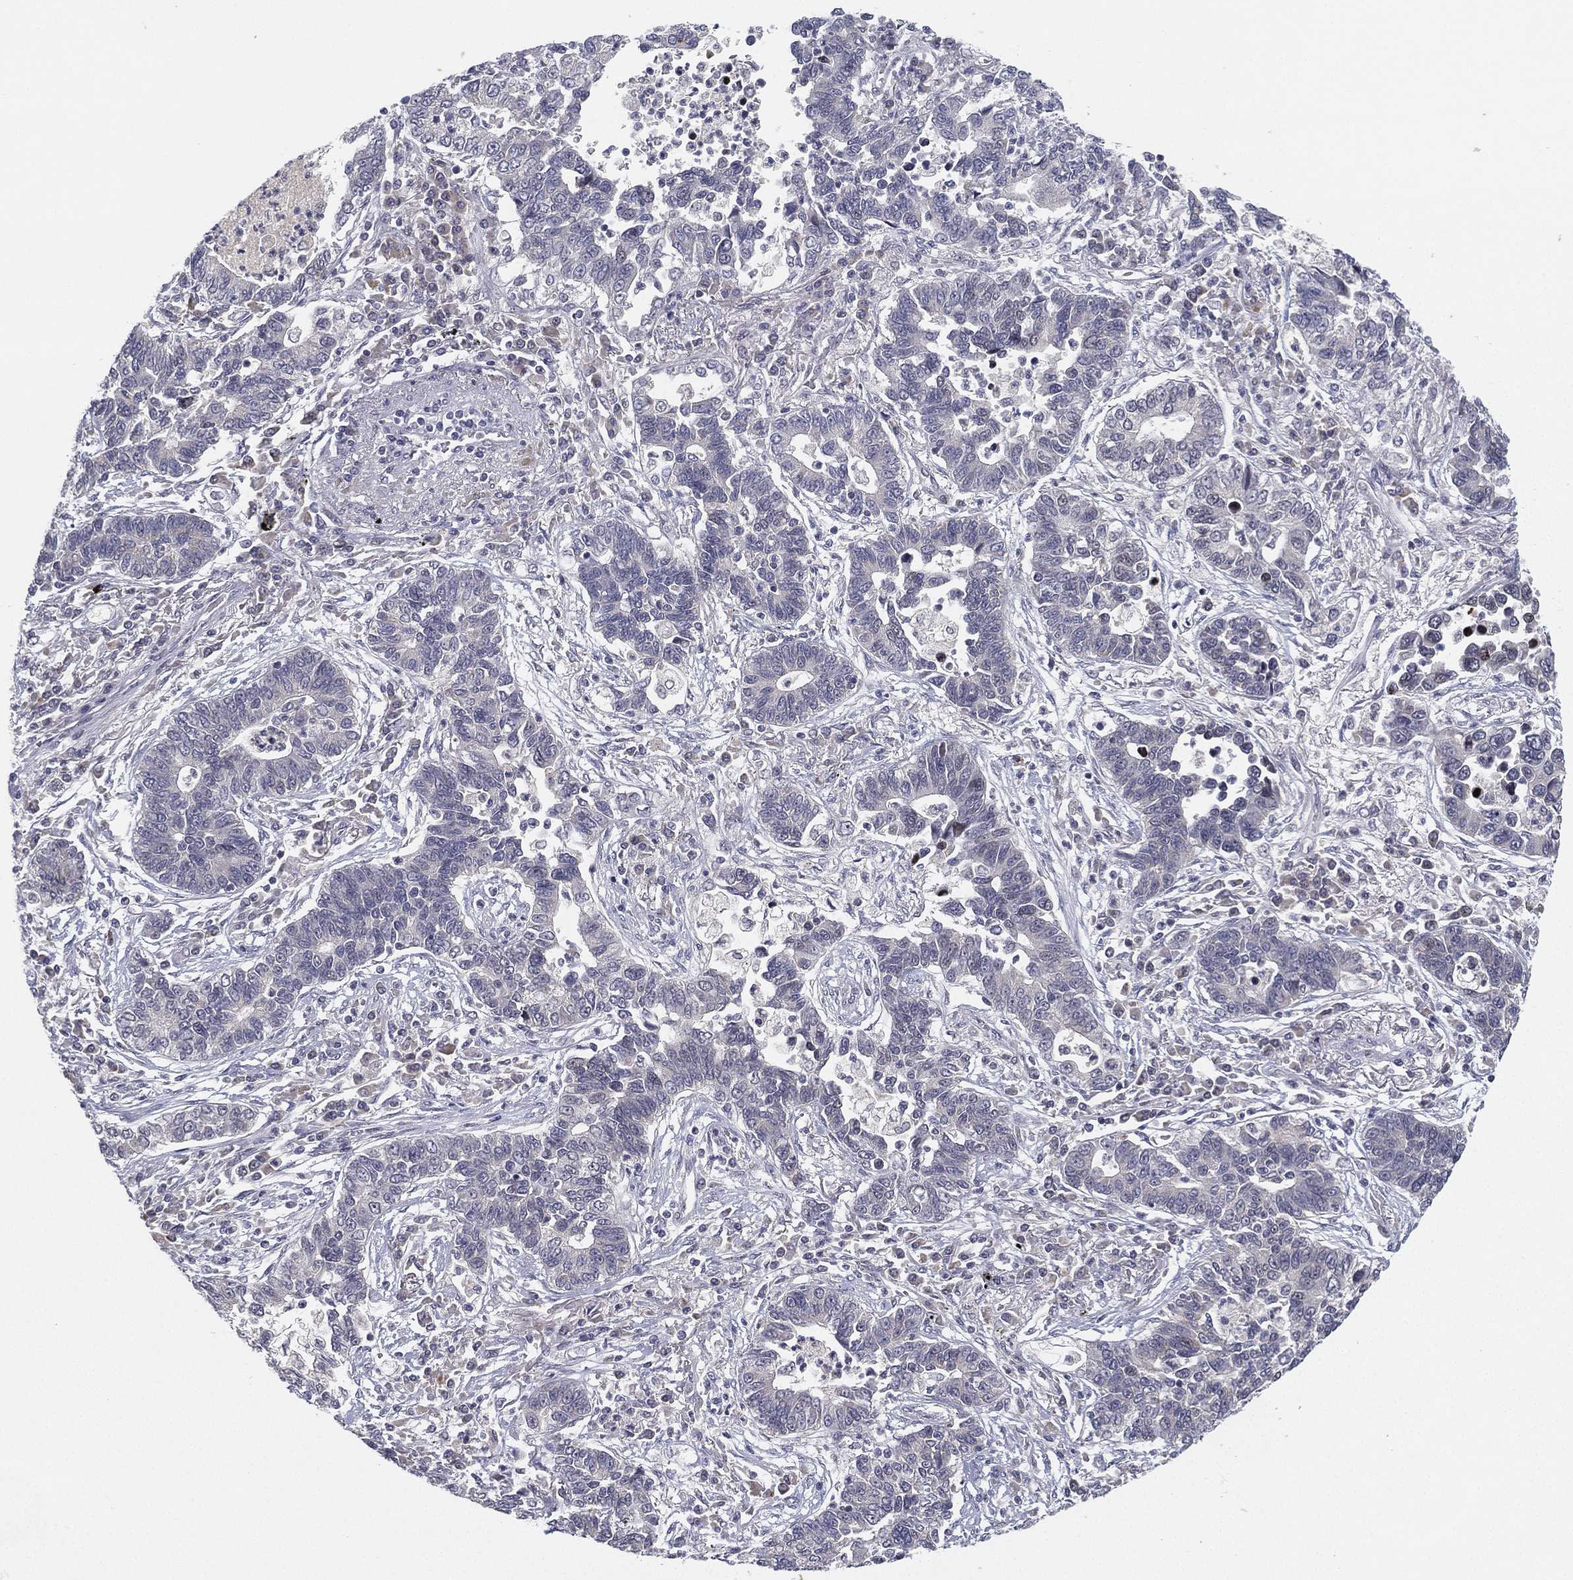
{"staining": {"intensity": "negative", "quantity": "none", "location": "none"}, "tissue": "lung cancer", "cell_type": "Tumor cells", "image_type": "cancer", "snomed": [{"axis": "morphology", "description": "Adenocarcinoma, NOS"}, {"axis": "topography", "description": "Lung"}], "caption": "Immunohistochemistry (IHC) of lung cancer (adenocarcinoma) shows no positivity in tumor cells.", "gene": "MS4A8", "patient": {"sex": "female", "age": 57}}